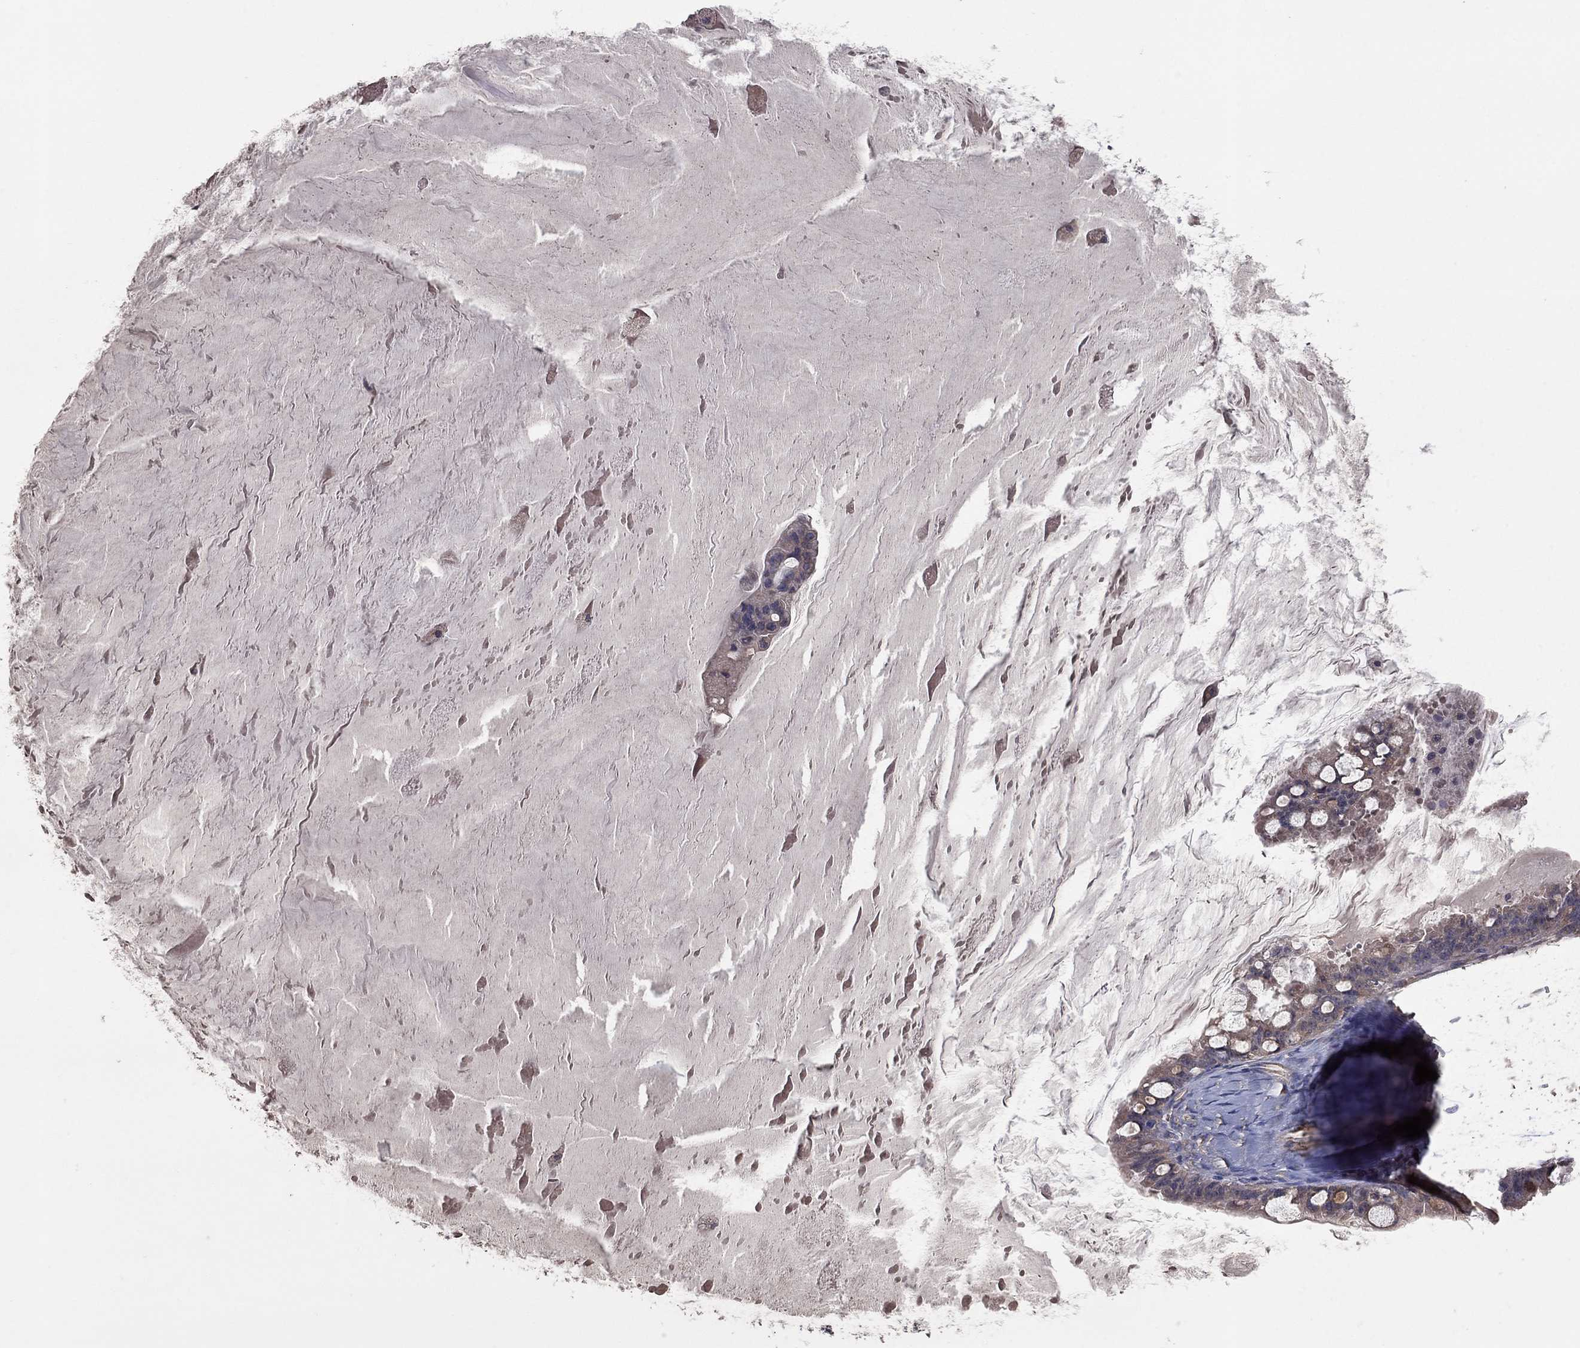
{"staining": {"intensity": "weak", "quantity": "<25%", "location": "cytoplasmic/membranous"}, "tissue": "ovarian cancer", "cell_type": "Tumor cells", "image_type": "cancer", "snomed": [{"axis": "morphology", "description": "Cystadenocarcinoma, mucinous, NOS"}, {"axis": "topography", "description": "Ovary"}], "caption": "Protein analysis of ovarian cancer (mucinous cystadenocarcinoma) displays no significant expression in tumor cells.", "gene": "FLT4", "patient": {"sex": "female", "age": 63}}